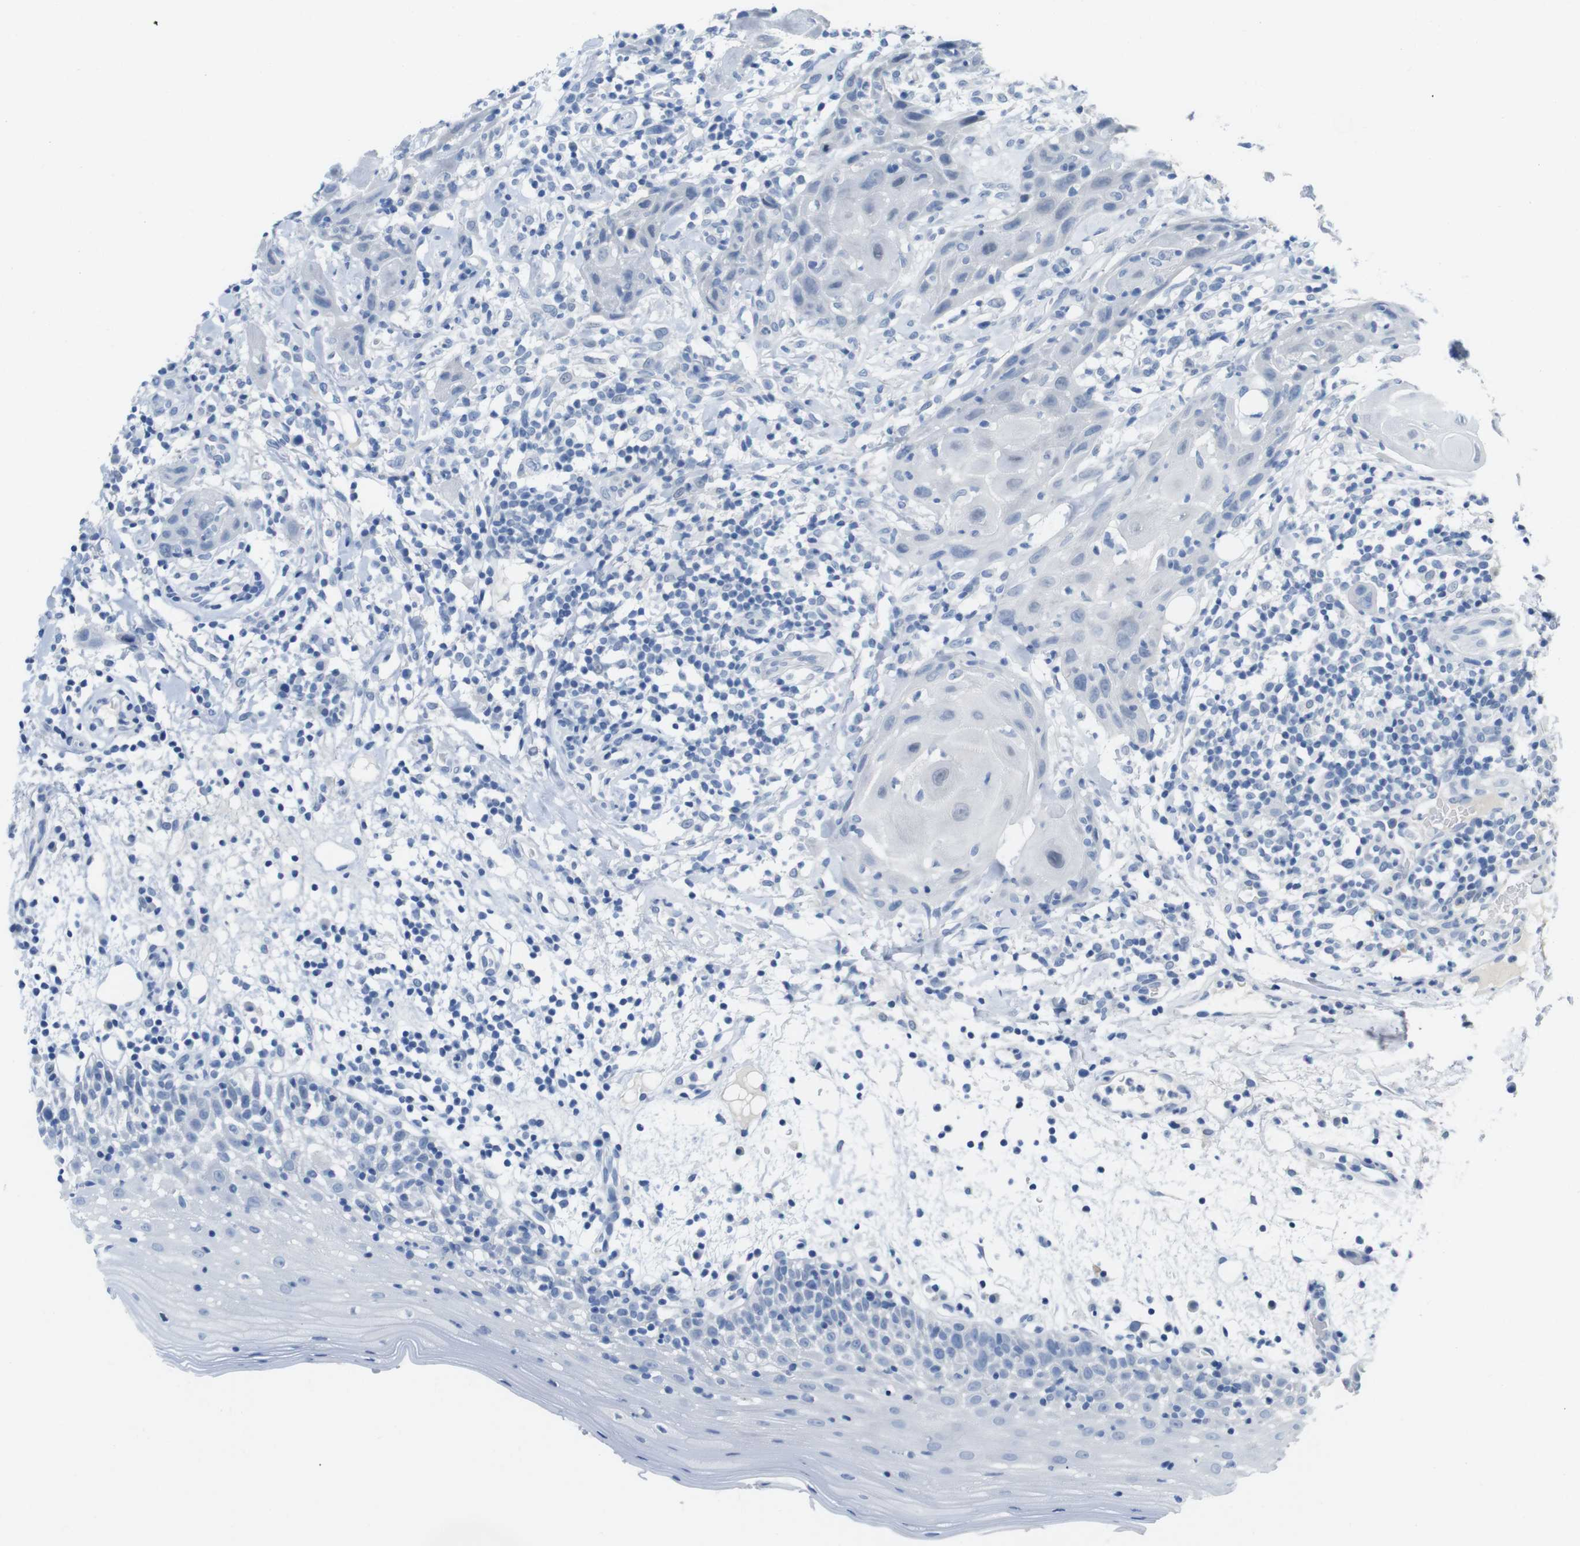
{"staining": {"intensity": "negative", "quantity": "none", "location": "none"}, "tissue": "oral mucosa", "cell_type": "Squamous epithelial cells", "image_type": "normal", "snomed": [{"axis": "morphology", "description": "Normal tissue, NOS"}, {"axis": "morphology", "description": "Squamous cell carcinoma, NOS"}, {"axis": "topography", "description": "Skeletal muscle"}, {"axis": "topography", "description": "Oral tissue"}], "caption": "IHC image of unremarkable human oral mucosa stained for a protein (brown), which reveals no positivity in squamous epithelial cells.", "gene": "OPN1SW", "patient": {"sex": "male", "age": 71}}